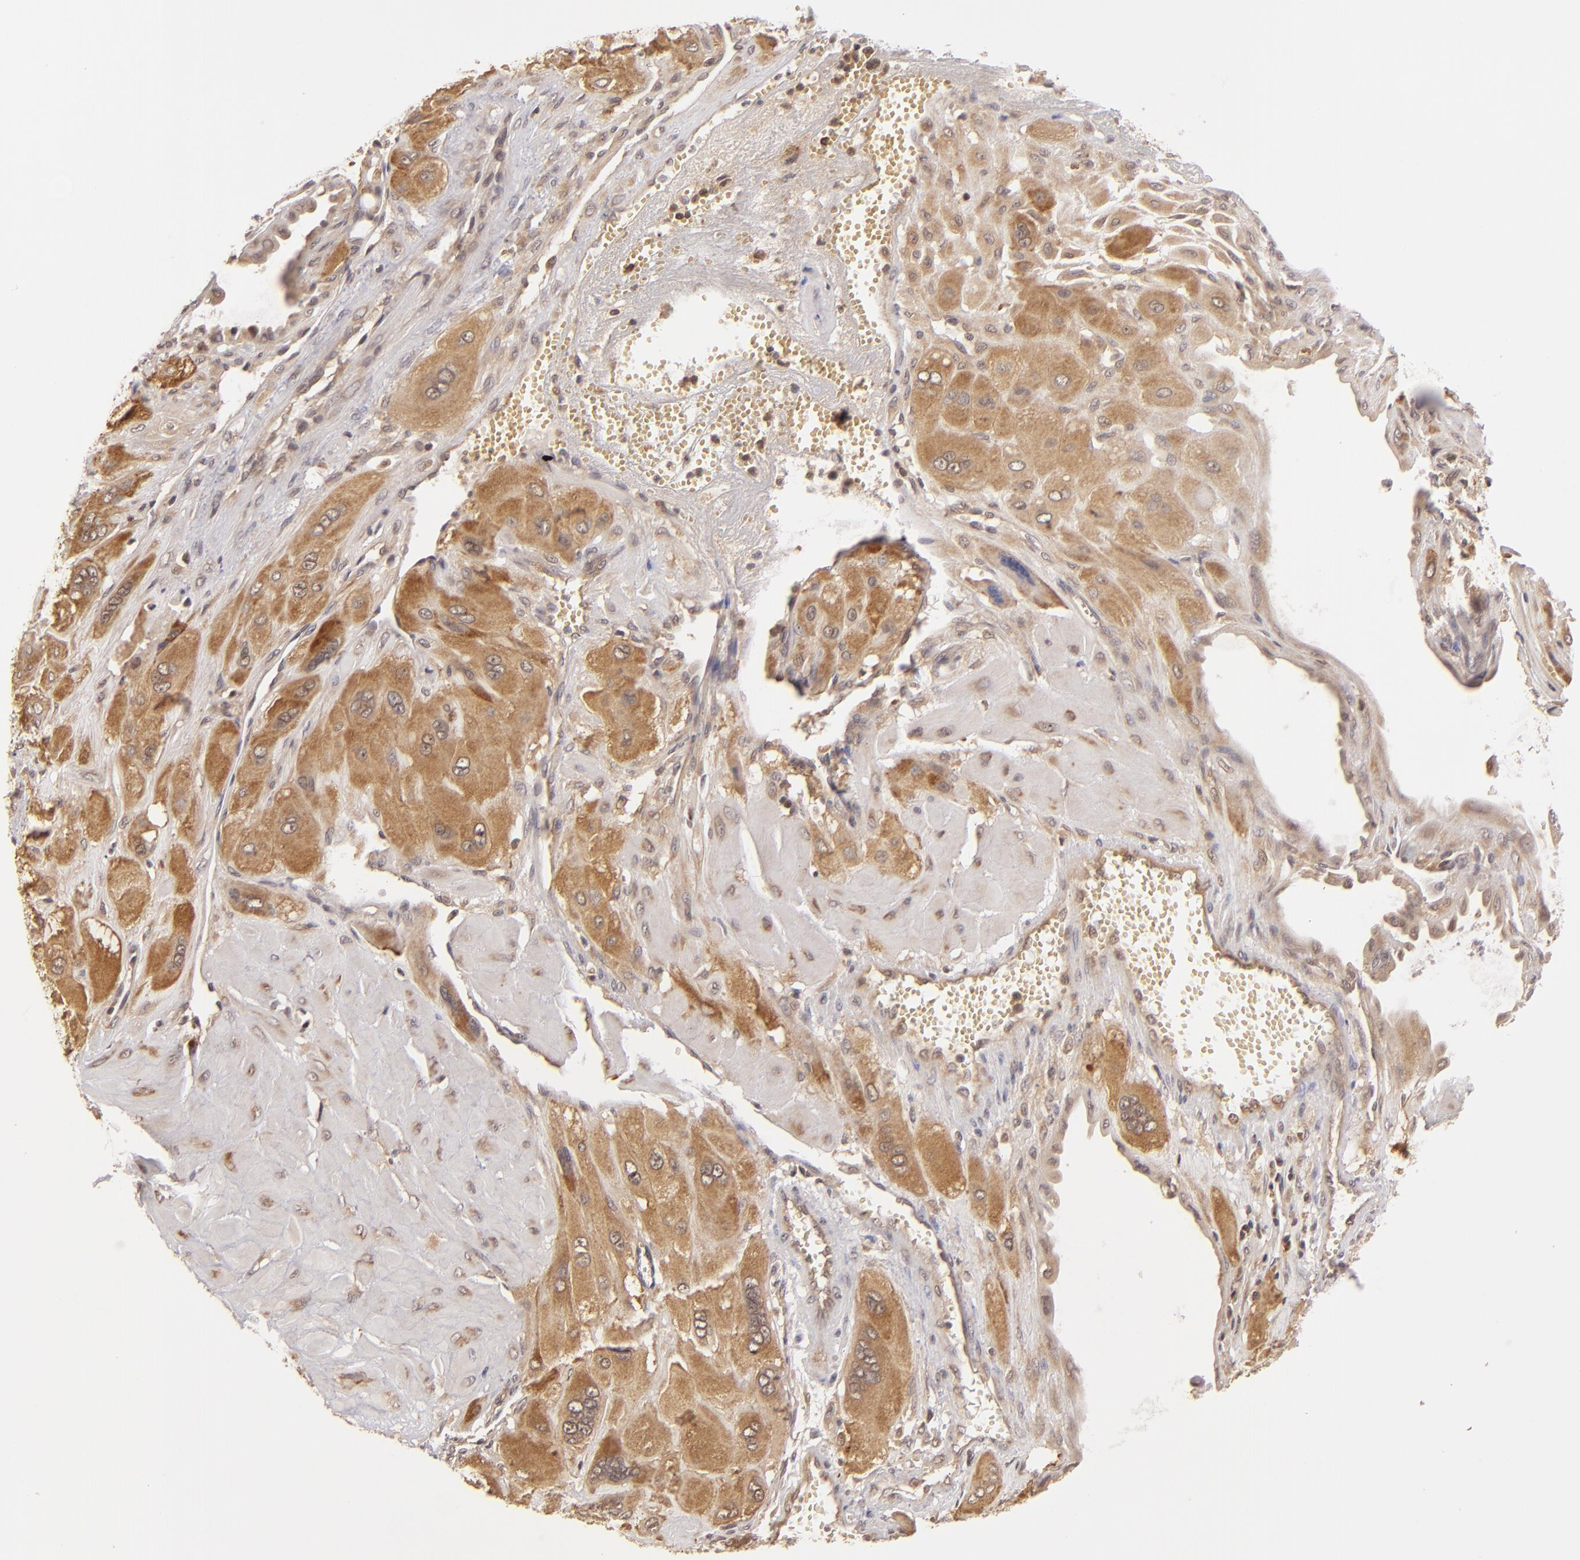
{"staining": {"intensity": "moderate", "quantity": "25%-75%", "location": "cytoplasmic/membranous"}, "tissue": "cervical cancer", "cell_type": "Tumor cells", "image_type": "cancer", "snomed": [{"axis": "morphology", "description": "Squamous cell carcinoma, NOS"}, {"axis": "topography", "description": "Cervix"}], "caption": "IHC micrograph of human cervical cancer stained for a protein (brown), which exhibits medium levels of moderate cytoplasmic/membranous staining in approximately 25%-75% of tumor cells.", "gene": "MAPK3", "patient": {"sex": "female", "age": 34}}